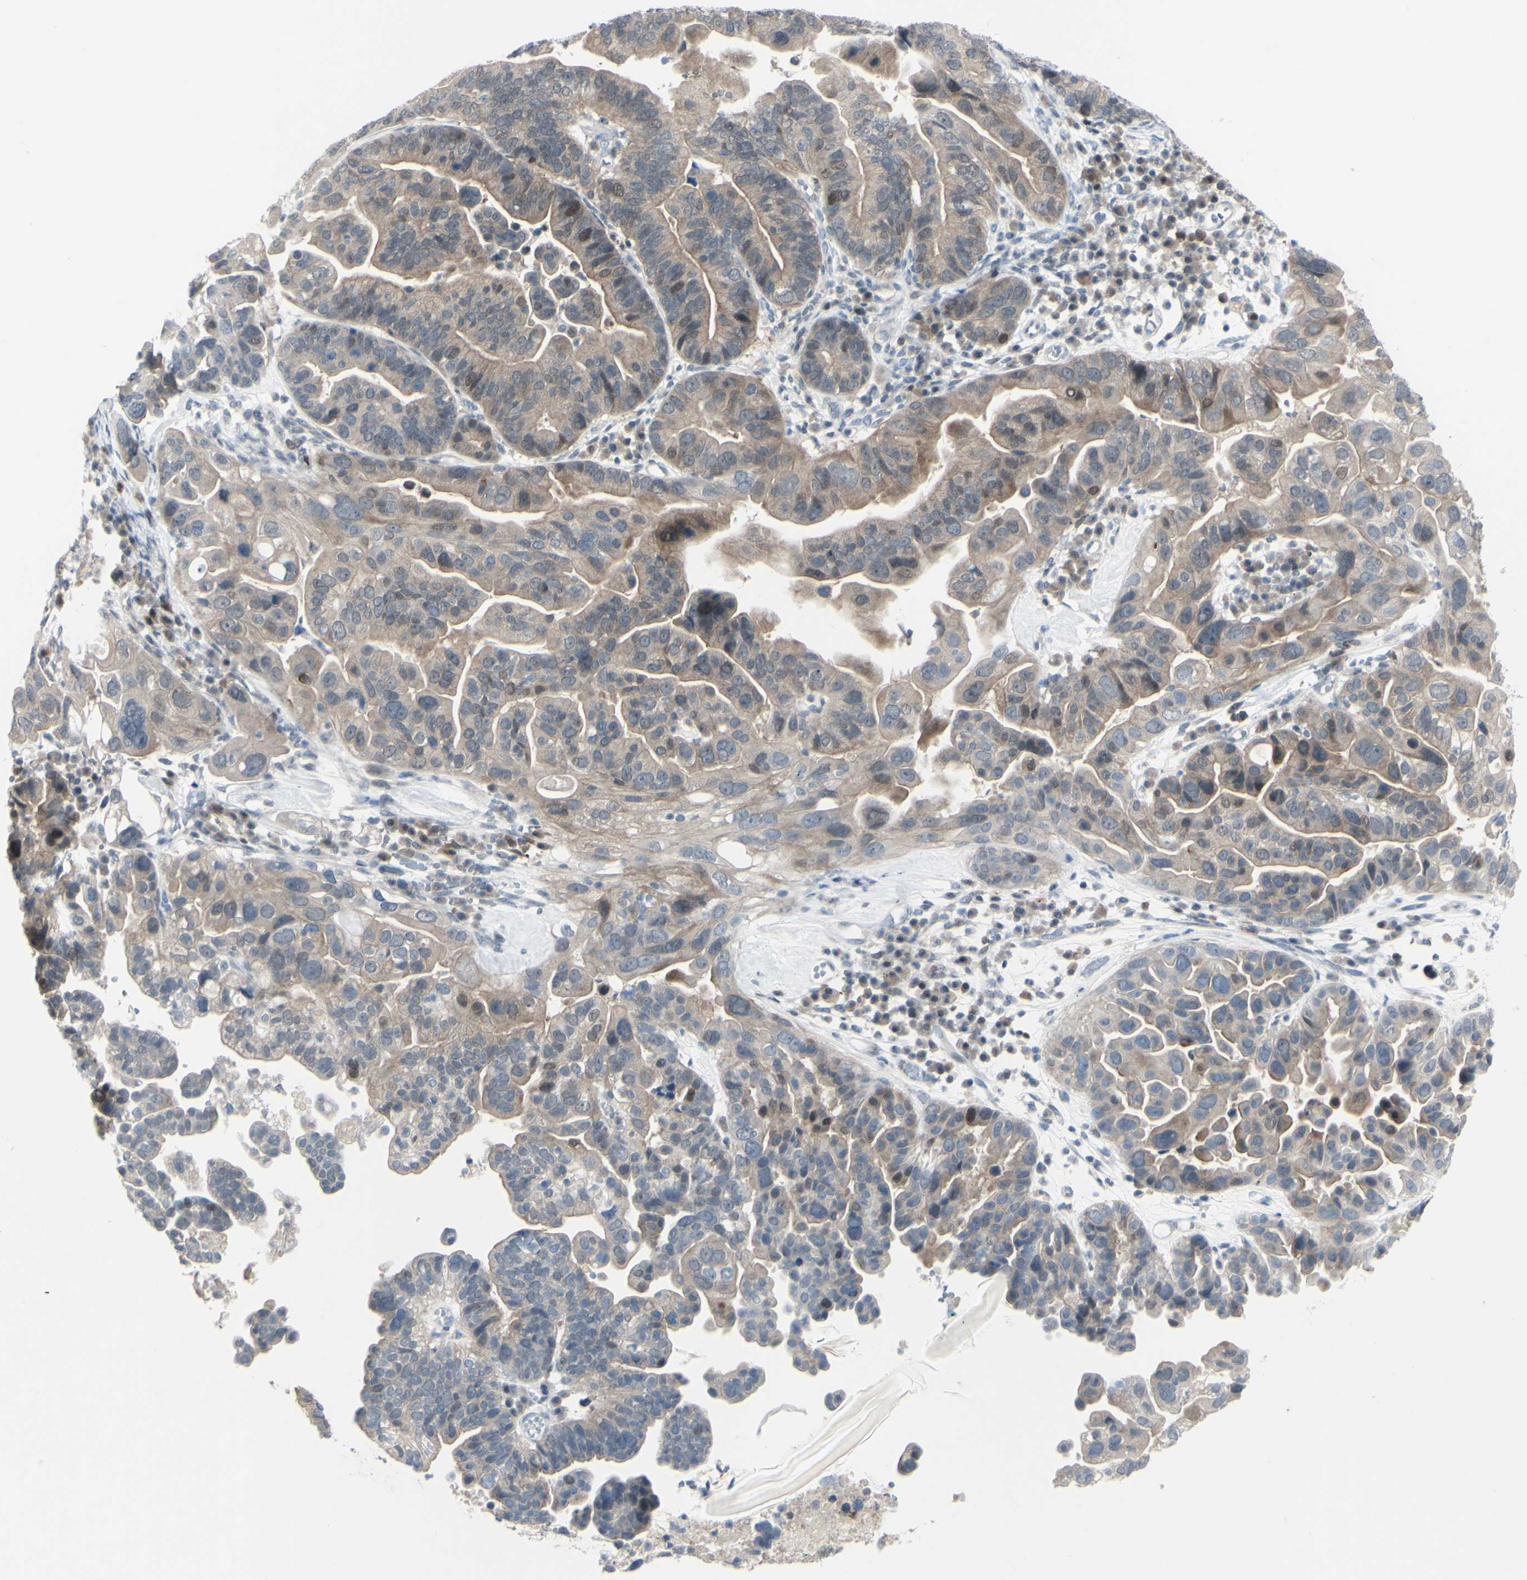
{"staining": {"intensity": "weak", "quantity": "25%-75%", "location": "cytoplasmic/membranous"}, "tissue": "ovarian cancer", "cell_type": "Tumor cells", "image_type": "cancer", "snomed": [{"axis": "morphology", "description": "Cystadenocarcinoma, serous, NOS"}, {"axis": "topography", "description": "Ovary"}], "caption": "Immunohistochemical staining of serous cystadenocarcinoma (ovarian) exhibits low levels of weak cytoplasmic/membranous protein positivity in approximately 25%-75% of tumor cells.", "gene": "ETNK1", "patient": {"sex": "female", "age": 56}}